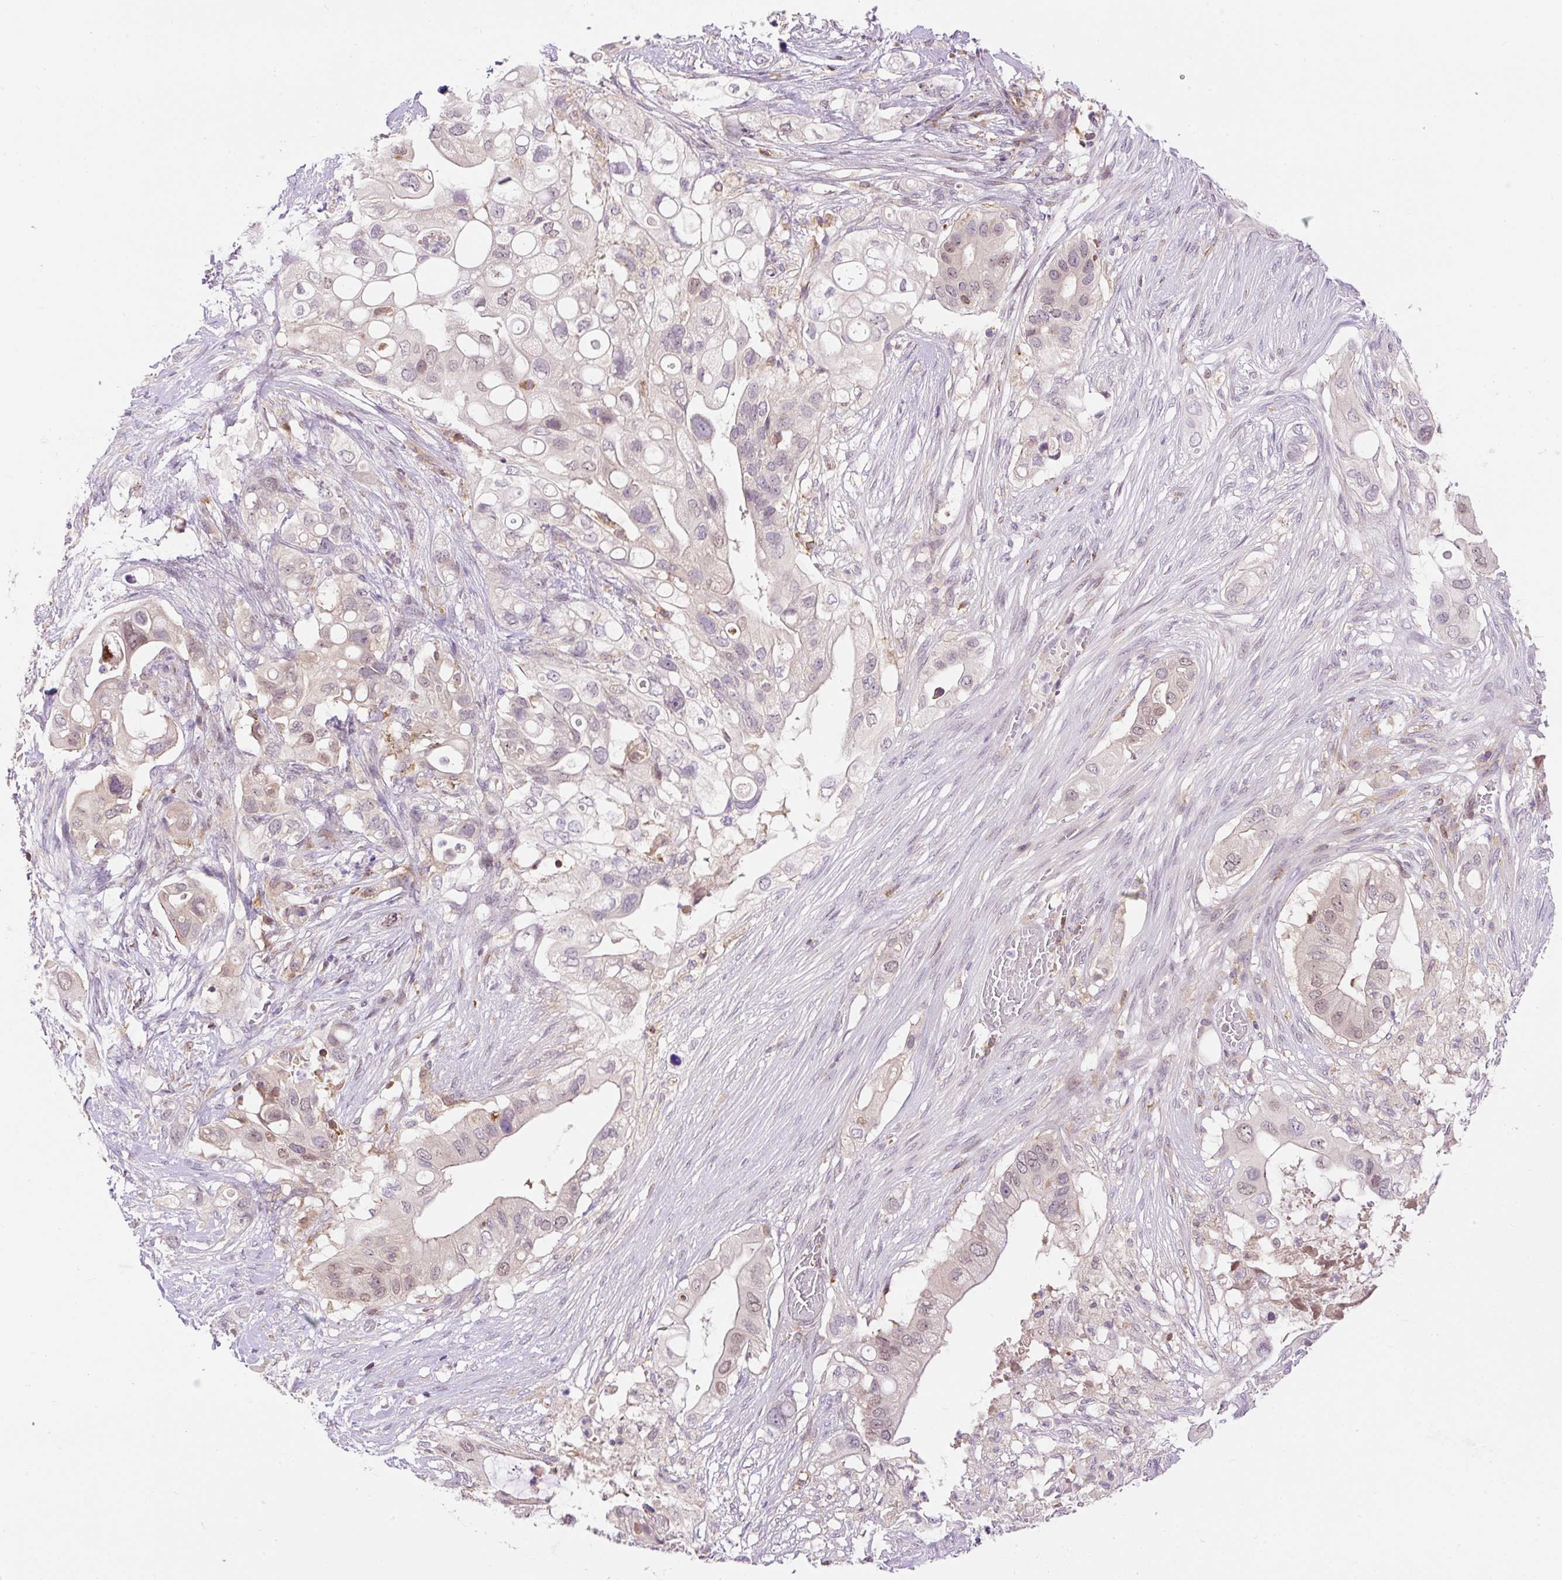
{"staining": {"intensity": "weak", "quantity": "<25%", "location": "nuclear"}, "tissue": "pancreatic cancer", "cell_type": "Tumor cells", "image_type": "cancer", "snomed": [{"axis": "morphology", "description": "Adenocarcinoma, NOS"}, {"axis": "topography", "description": "Pancreas"}], "caption": "DAB immunohistochemical staining of human pancreatic cancer shows no significant positivity in tumor cells.", "gene": "CARD11", "patient": {"sex": "female", "age": 72}}